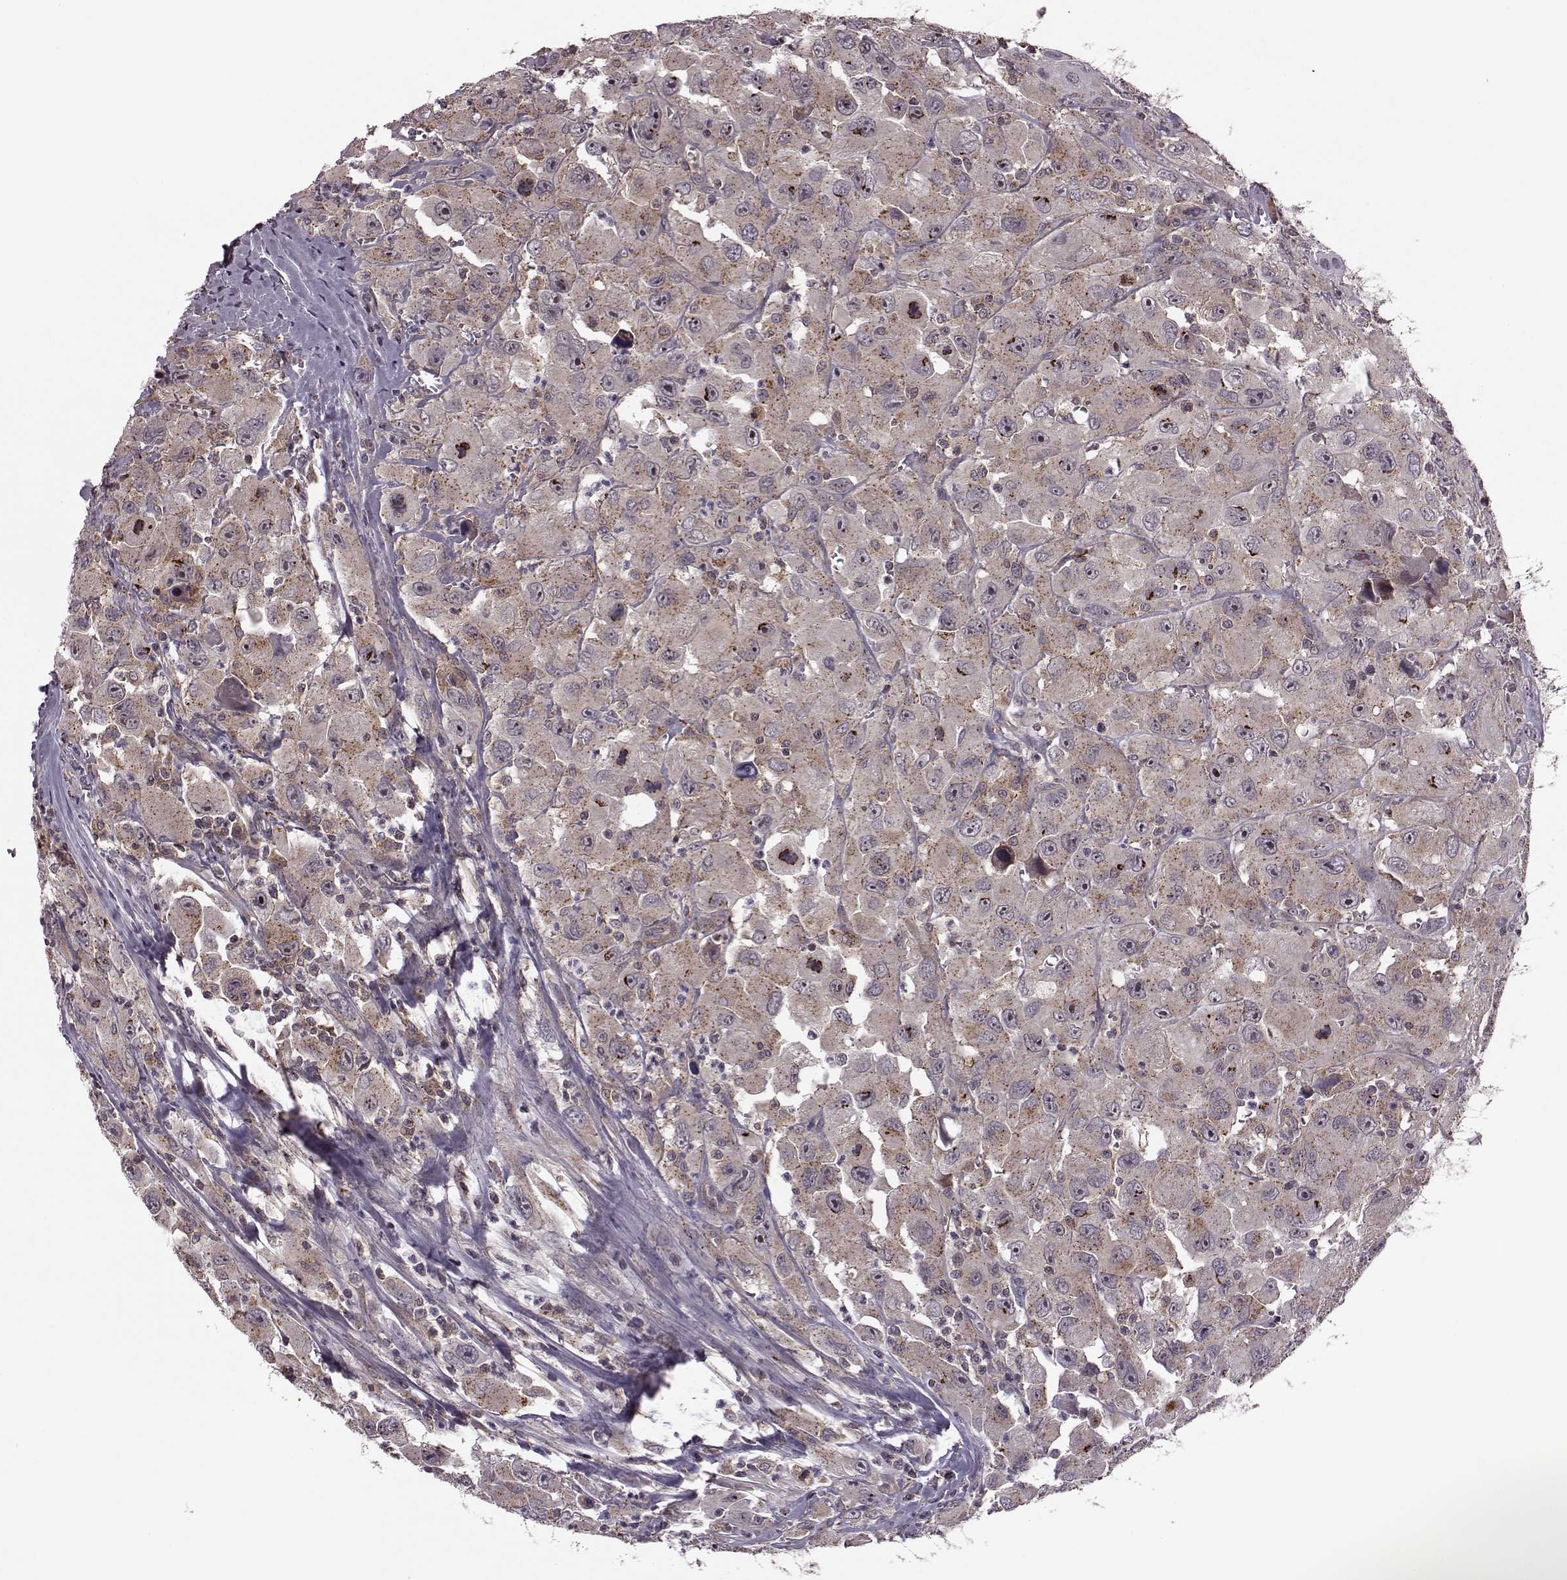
{"staining": {"intensity": "weak", "quantity": ">75%", "location": "cytoplasmic/membranous"}, "tissue": "head and neck cancer", "cell_type": "Tumor cells", "image_type": "cancer", "snomed": [{"axis": "morphology", "description": "Squamous cell carcinoma, NOS"}, {"axis": "morphology", "description": "Squamous cell carcinoma, metastatic, NOS"}, {"axis": "topography", "description": "Oral tissue"}, {"axis": "topography", "description": "Head-Neck"}], "caption": "Immunohistochemical staining of metastatic squamous cell carcinoma (head and neck) displays low levels of weak cytoplasmic/membranous expression in about >75% of tumor cells.", "gene": "FNIP2", "patient": {"sex": "female", "age": 85}}